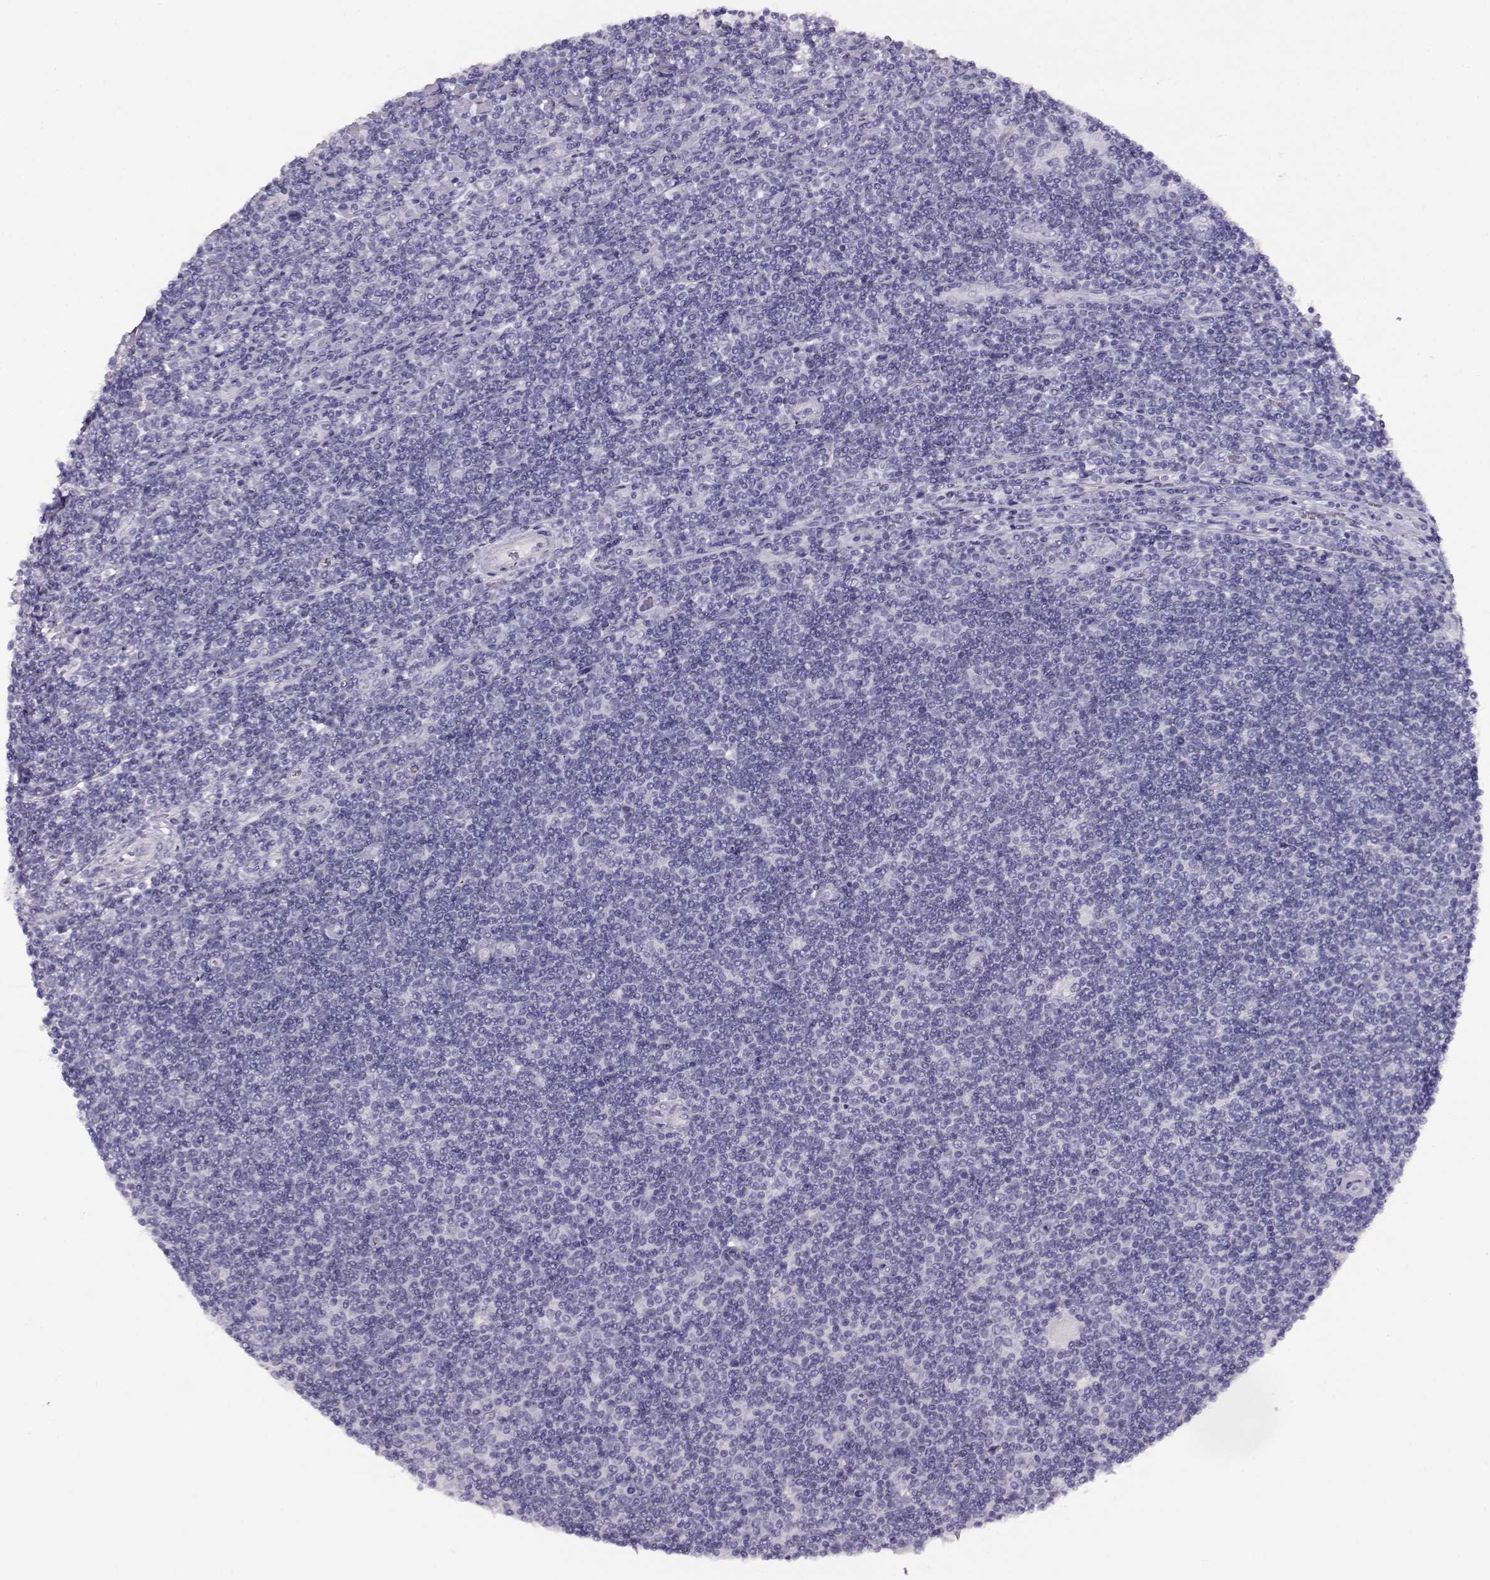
{"staining": {"intensity": "negative", "quantity": "none", "location": "none"}, "tissue": "lymphoma", "cell_type": "Tumor cells", "image_type": "cancer", "snomed": [{"axis": "morphology", "description": "Hodgkin's disease, NOS"}, {"axis": "topography", "description": "Lymph node"}], "caption": "This image is of lymphoma stained with immunohistochemistry to label a protein in brown with the nuclei are counter-stained blue. There is no staining in tumor cells.", "gene": "ACTN2", "patient": {"sex": "male", "age": 40}}